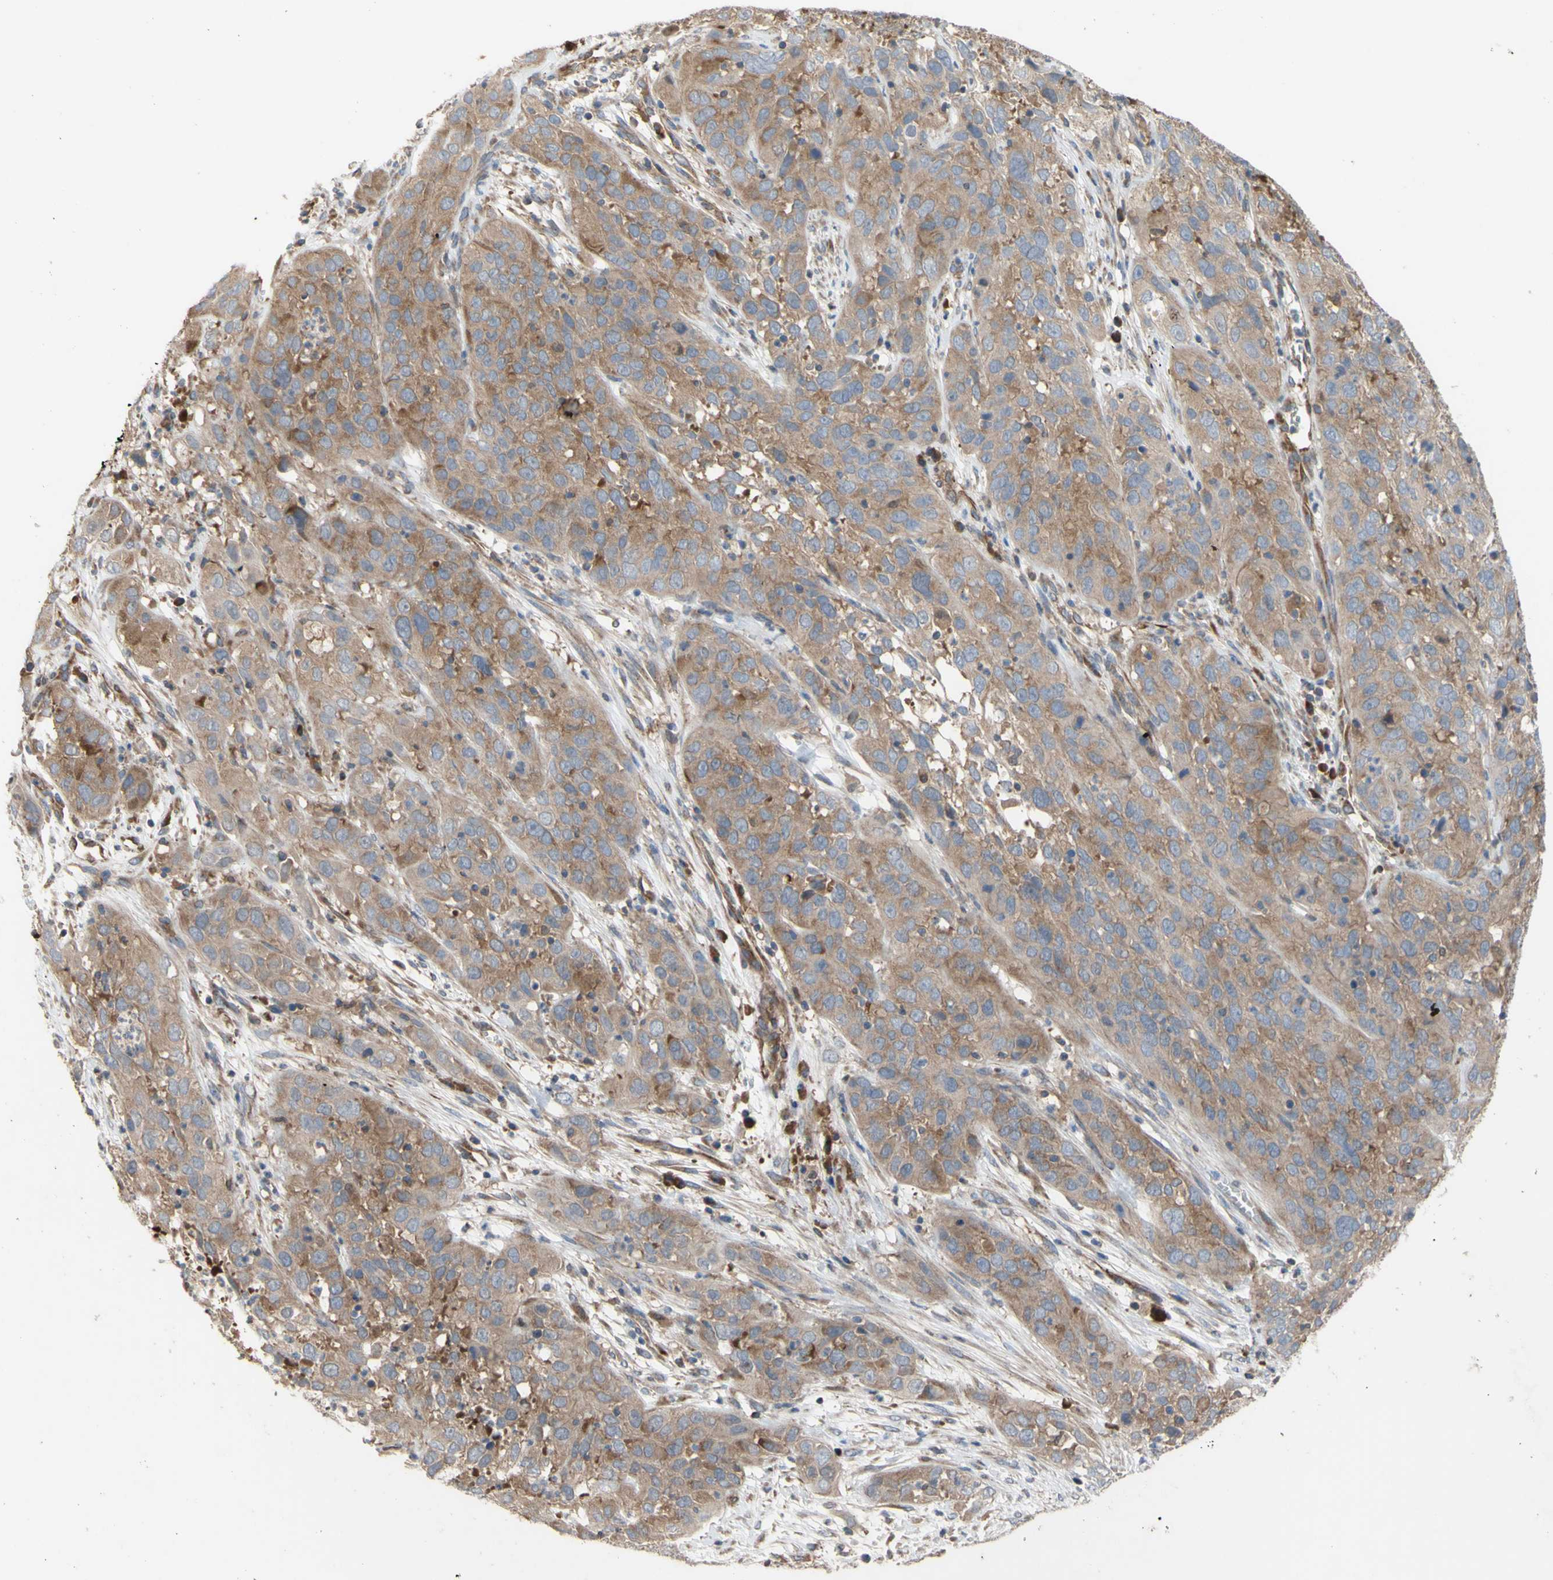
{"staining": {"intensity": "moderate", "quantity": ">75%", "location": "cytoplasmic/membranous"}, "tissue": "cervical cancer", "cell_type": "Tumor cells", "image_type": "cancer", "snomed": [{"axis": "morphology", "description": "Squamous cell carcinoma, NOS"}, {"axis": "topography", "description": "Cervix"}], "caption": "DAB immunohistochemical staining of human cervical squamous cell carcinoma exhibits moderate cytoplasmic/membranous protein positivity in approximately >75% of tumor cells. The staining was performed using DAB (3,3'-diaminobenzidine) to visualize the protein expression in brown, while the nuclei were stained in blue with hematoxylin (Magnification: 20x).", "gene": "EIF2S3", "patient": {"sex": "female", "age": 32}}